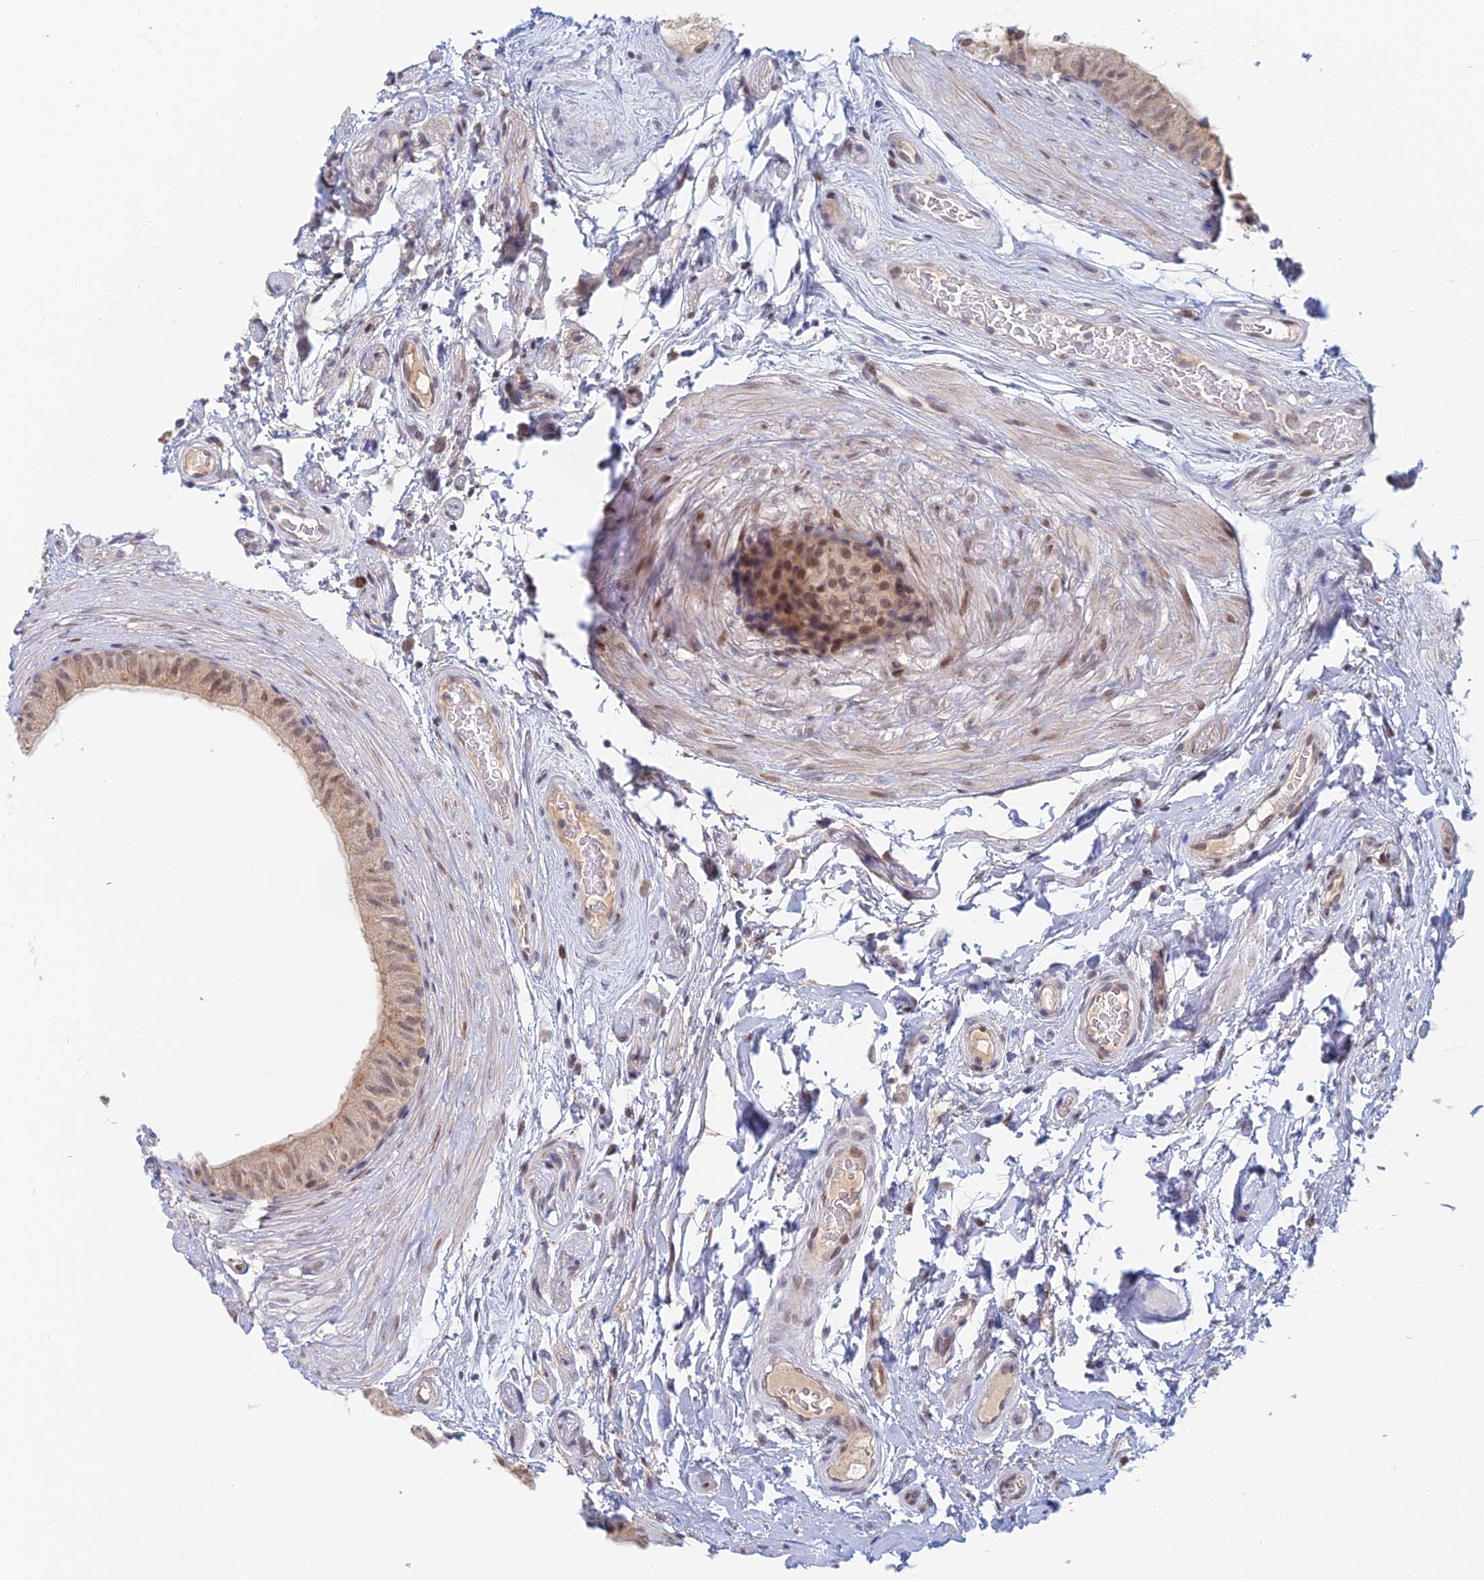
{"staining": {"intensity": "weak", "quantity": "<25%", "location": "nuclear"}, "tissue": "epididymis", "cell_type": "Glandular cells", "image_type": "normal", "snomed": [{"axis": "morphology", "description": "Normal tissue, NOS"}, {"axis": "topography", "description": "Epididymis"}], "caption": "IHC micrograph of unremarkable epididymis: epididymis stained with DAB (3,3'-diaminobenzidine) shows no significant protein staining in glandular cells.", "gene": "ZUP1", "patient": {"sex": "male", "age": 45}}